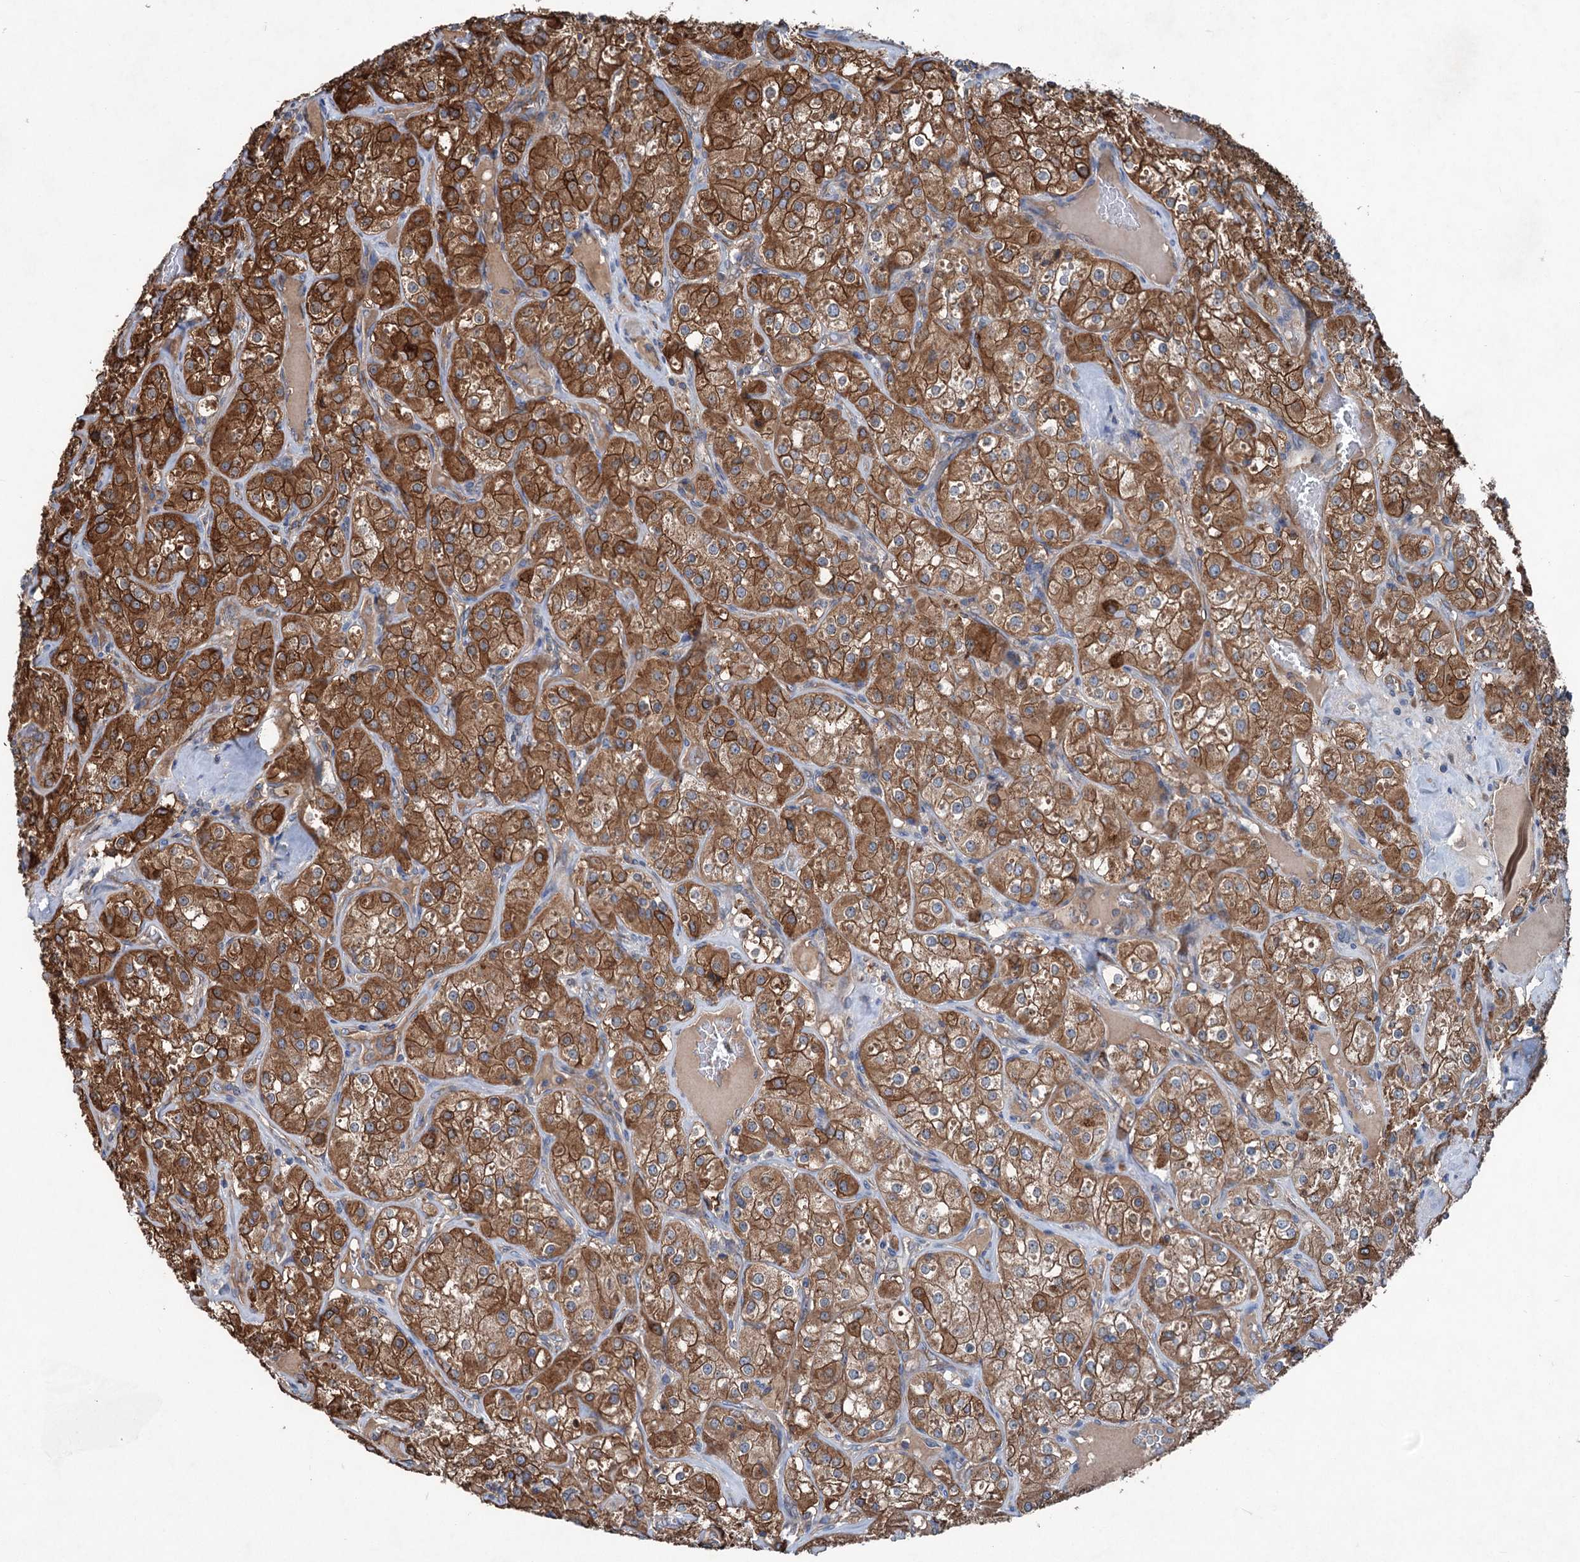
{"staining": {"intensity": "strong", "quantity": ">75%", "location": "cytoplasmic/membranous"}, "tissue": "renal cancer", "cell_type": "Tumor cells", "image_type": "cancer", "snomed": [{"axis": "morphology", "description": "Adenocarcinoma, NOS"}, {"axis": "topography", "description": "Kidney"}], "caption": "Renal cancer stained with DAB immunohistochemistry reveals high levels of strong cytoplasmic/membranous positivity in approximately >75% of tumor cells.", "gene": "CALCOCO1", "patient": {"sex": "male", "age": 77}}